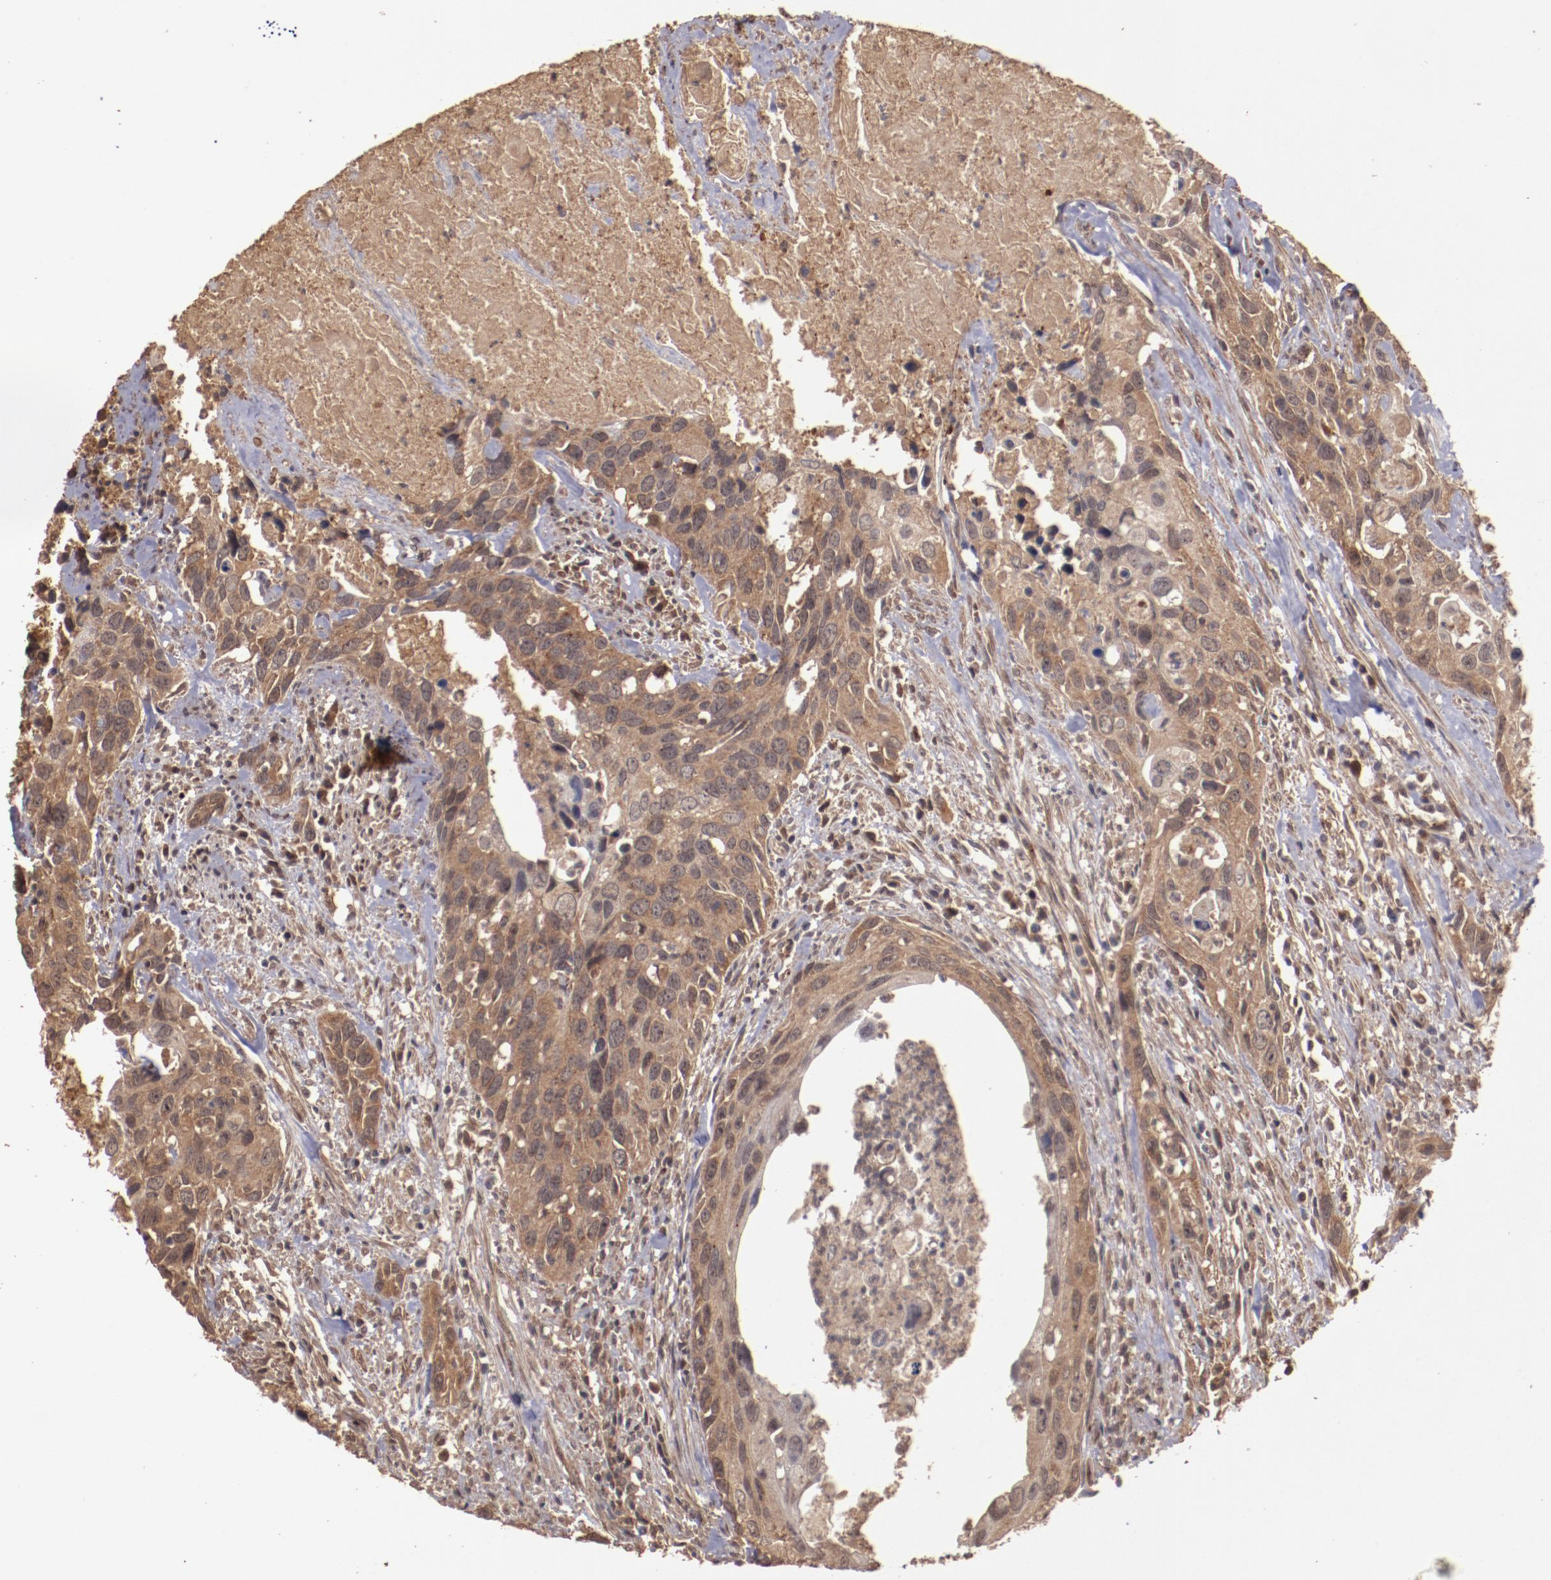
{"staining": {"intensity": "moderate", "quantity": ">75%", "location": "cytoplasmic/membranous"}, "tissue": "urothelial cancer", "cell_type": "Tumor cells", "image_type": "cancer", "snomed": [{"axis": "morphology", "description": "Urothelial carcinoma, High grade"}, {"axis": "topography", "description": "Urinary bladder"}], "caption": "Human urothelial cancer stained for a protein (brown) reveals moderate cytoplasmic/membranous positive positivity in approximately >75% of tumor cells.", "gene": "TXNDC16", "patient": {"sex": "male", "age": 71}}